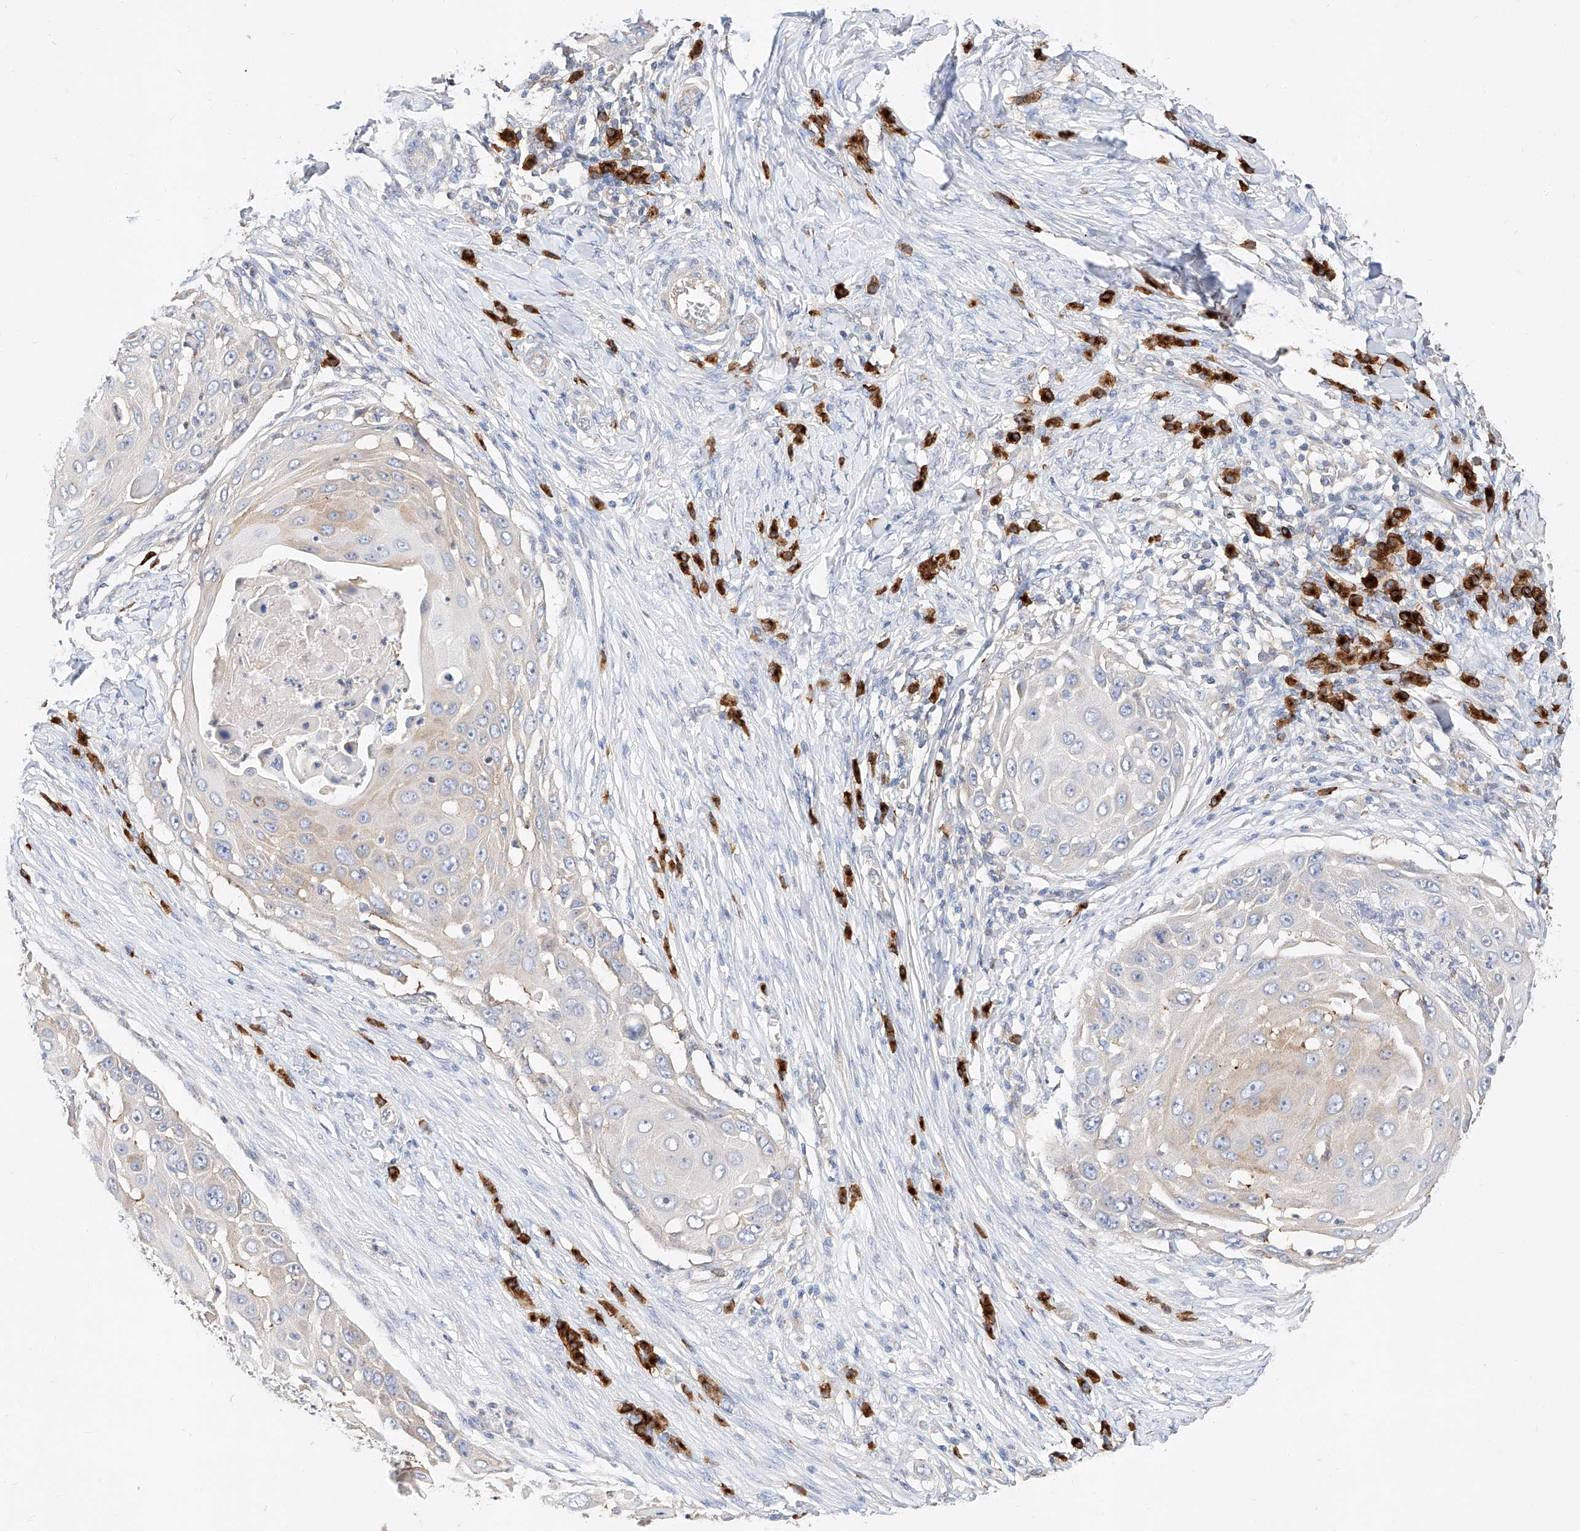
{"staining": {"intensity": "negative", "quantity": "none", "location": "none"}, "tissue": "skin cancer", "cell_type": "Tumor cells", "image_type": "cancer", "snomed": [{"axis": "morphology", "description": "Squamous cell carcinoma, NOS"}, {"axis": "topography", "description": "Skin"}], "caption": "Micrograph shows no significant protein positivity in tumor cells of squamous cell carcinoma (skin).", "gene": "GLMN", "patient": {"sex": "female", "age": 44}}